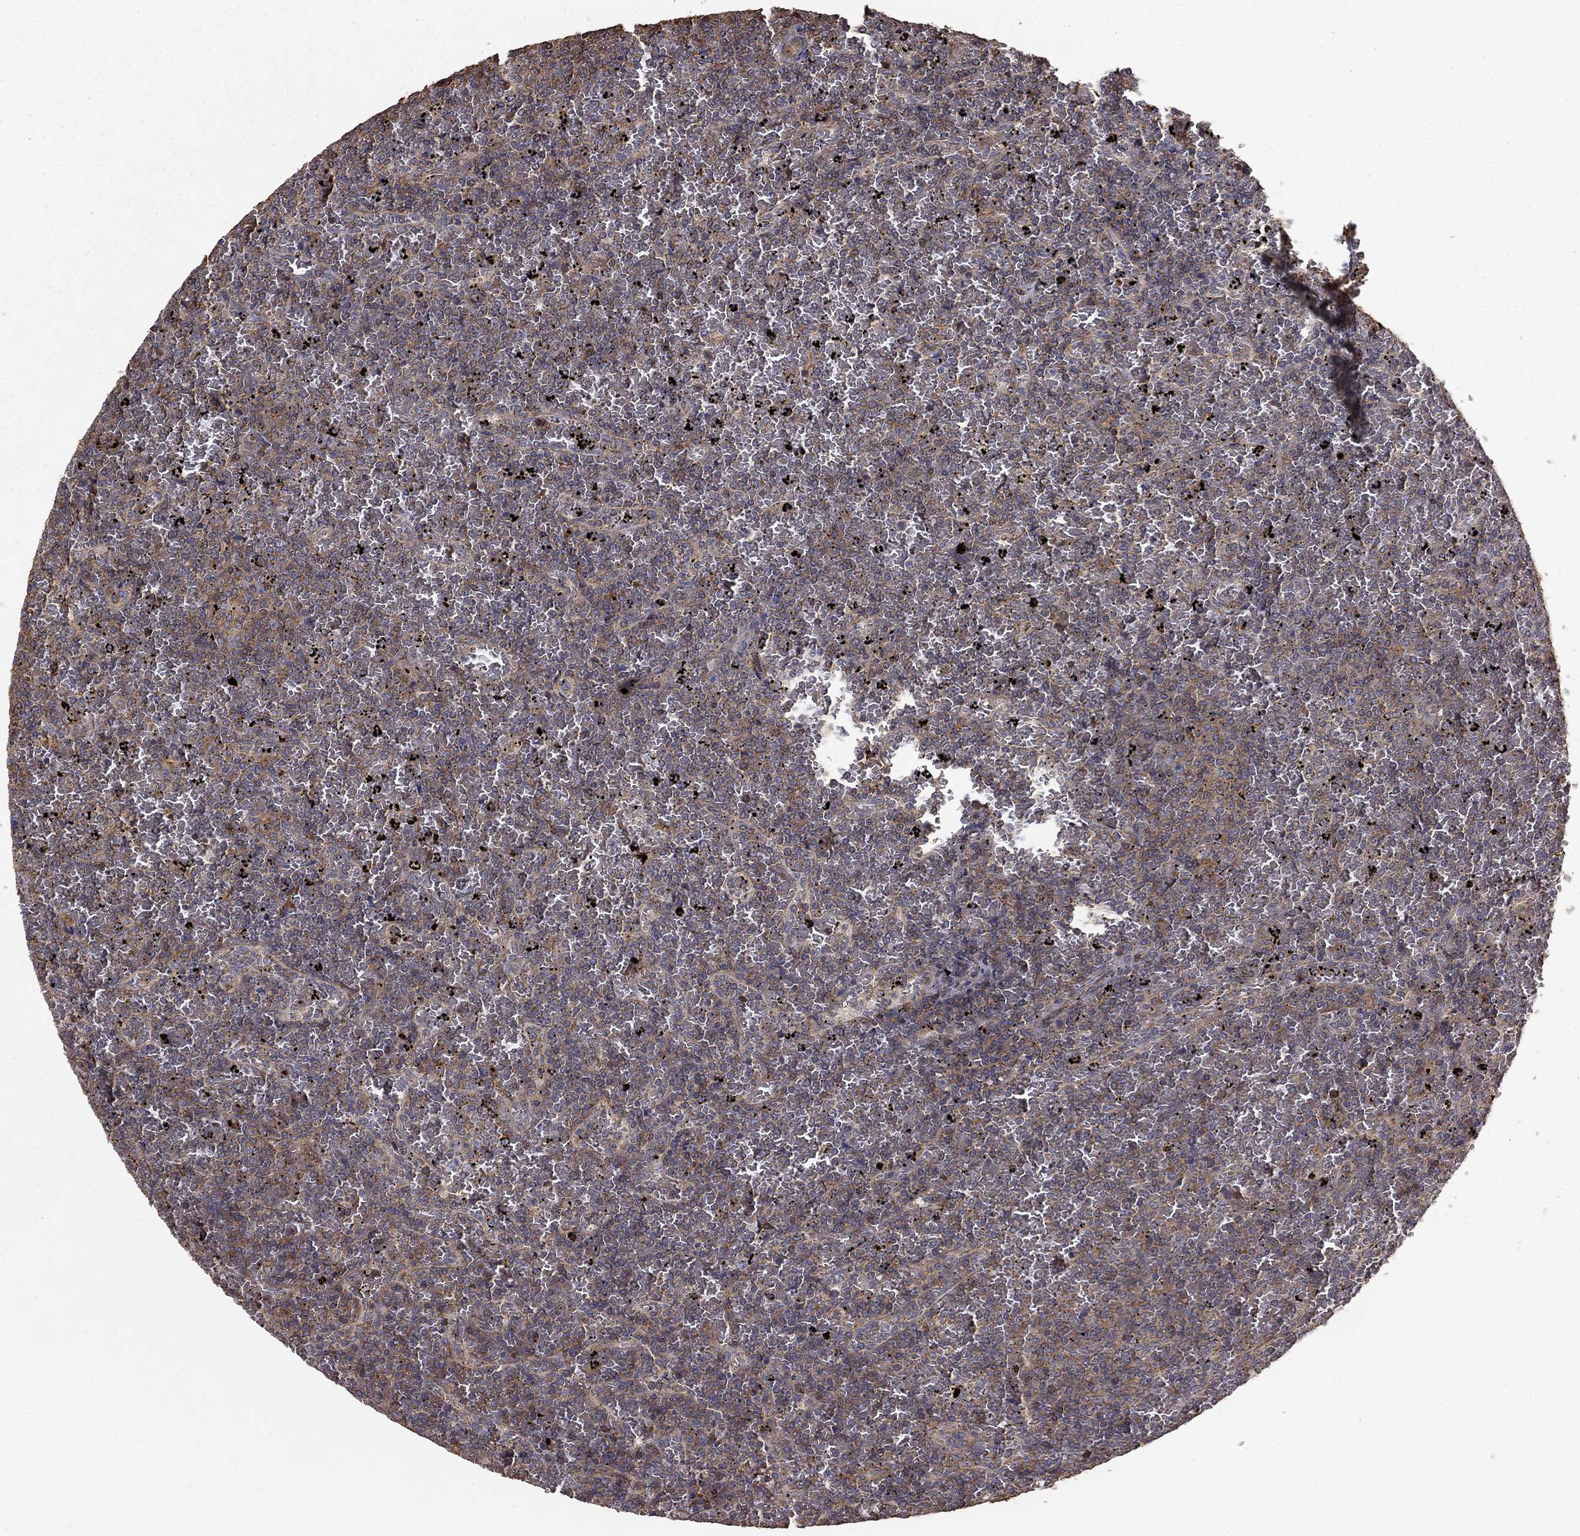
{"staining": {"intensity": "moderate", "quantity": "<25%", "location": "cytoplasmic/membranous"}, "tissue": "lymphoma", "cell_type": "Tumor cells", "image_type": "cancer", "snomed": [{"axis": "morphology", "description": "Malignant lymphoma, non-Hodgkin's type, Low grade"}, {"axis": "topography", "description": "Spleen"}], "caption": "Moderate cytoplasmic/membranous protein staining is present in approximately <25% of tumor cells in malignant lymphoma, non-Hodgkin's type (low-grade).", "gene": "HABP4", "patient": {"sex": "female", "age": 77}}